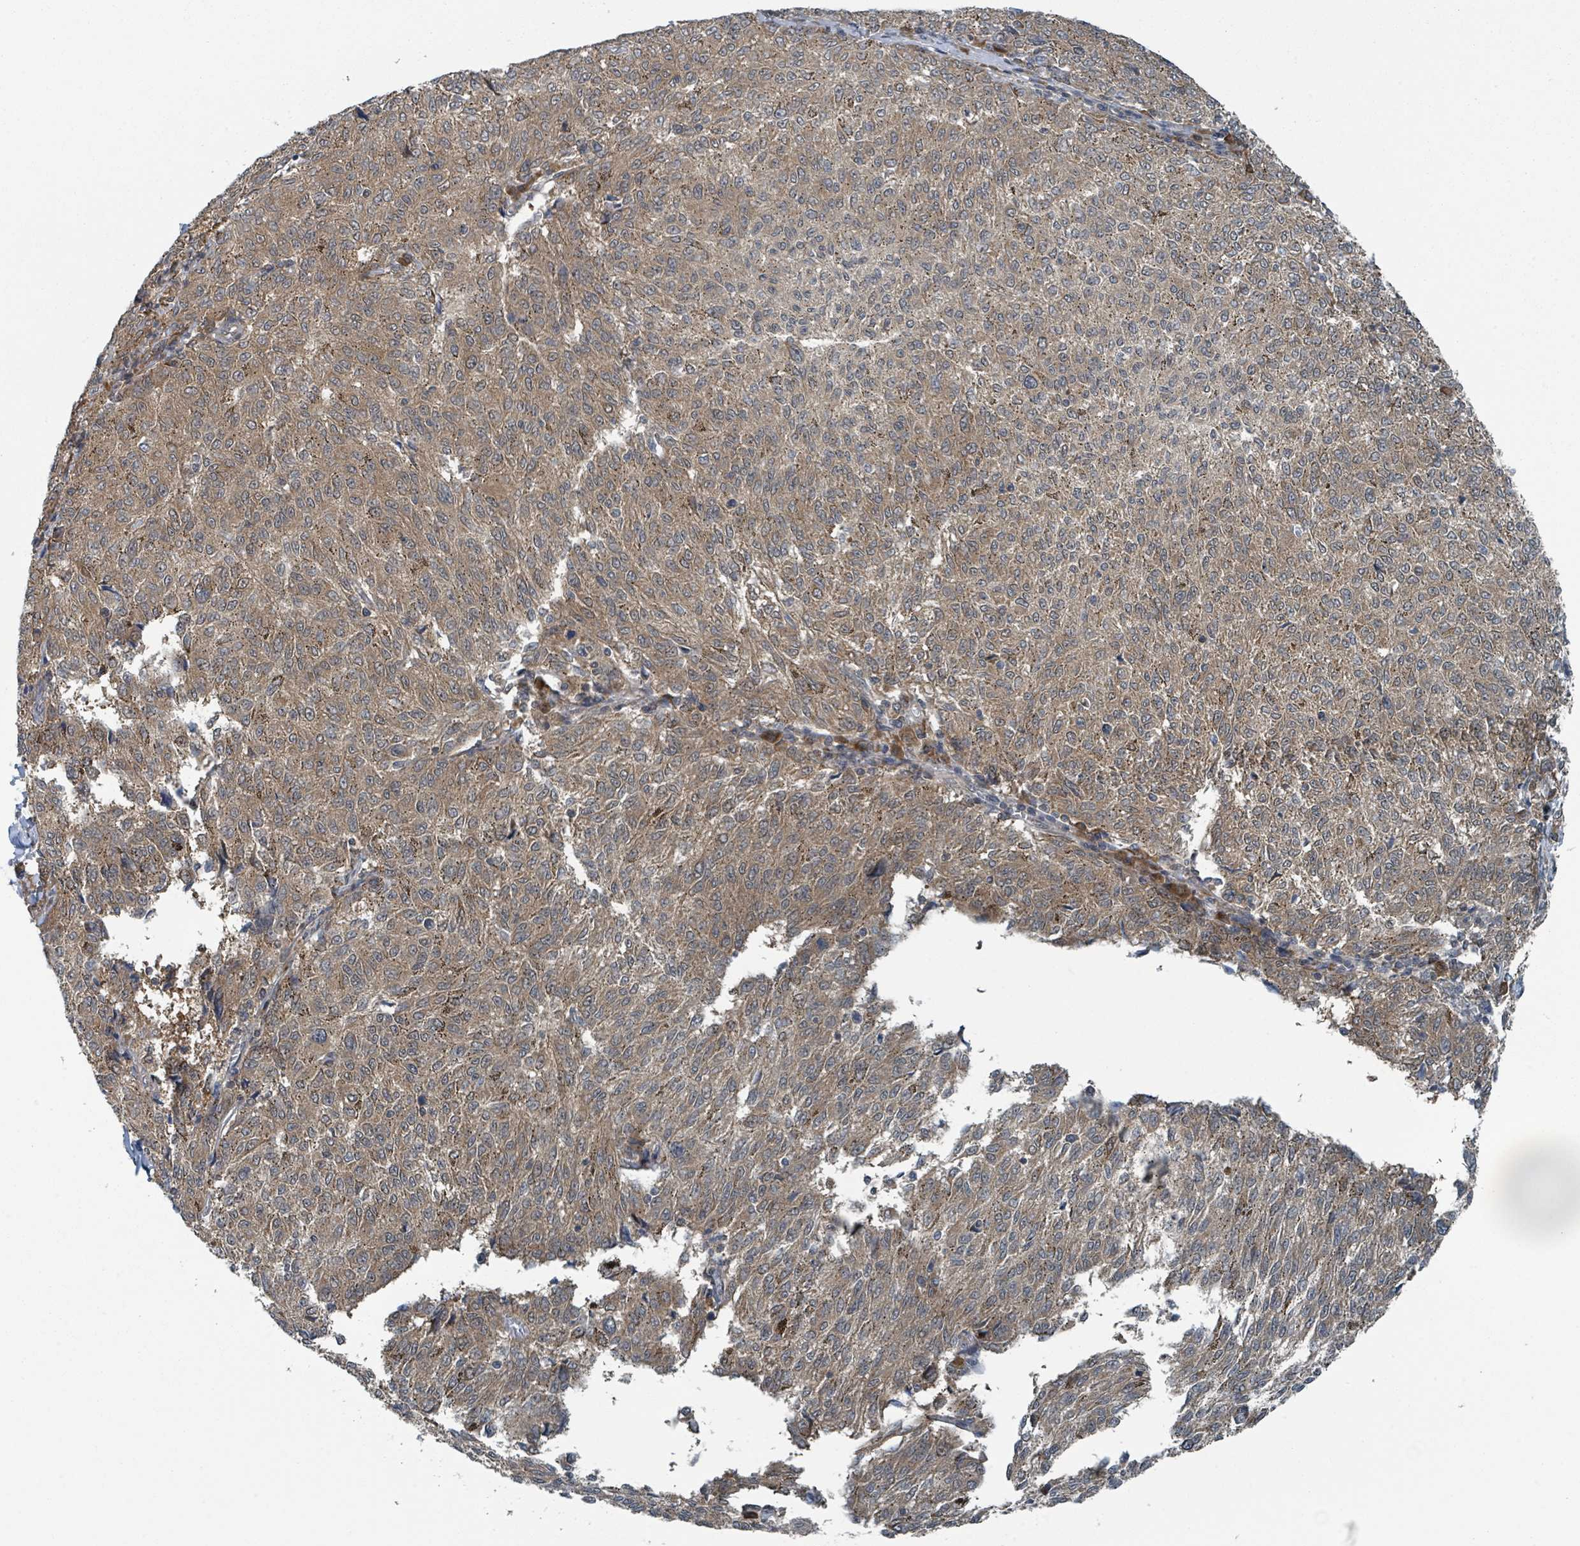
{"staining": {"intensity": "moderate", "quantity": "25%-75%", "location": "cytoplasmic/membranous"}, "tissue": "melanoma", "cell_type": "Tumor cells", "image_type": "cancer", "snomed": [{"axis": "morphology", "description": "Malignant melanoma, NOS"}, {"axis": "topography", "description": "Skin"}], "caption": "Immunohistochemical staining of human malignant melanoma demonstrates moderate cytoplasmic/membranous protein positivity in about 25%-75% of tumor cells. Immunohistochemistry (ihc) stains the protein in brown and the nuclei are stained blue.", "gene": "GOLGA7", "patient": {"sex": "female", "age": 72}}